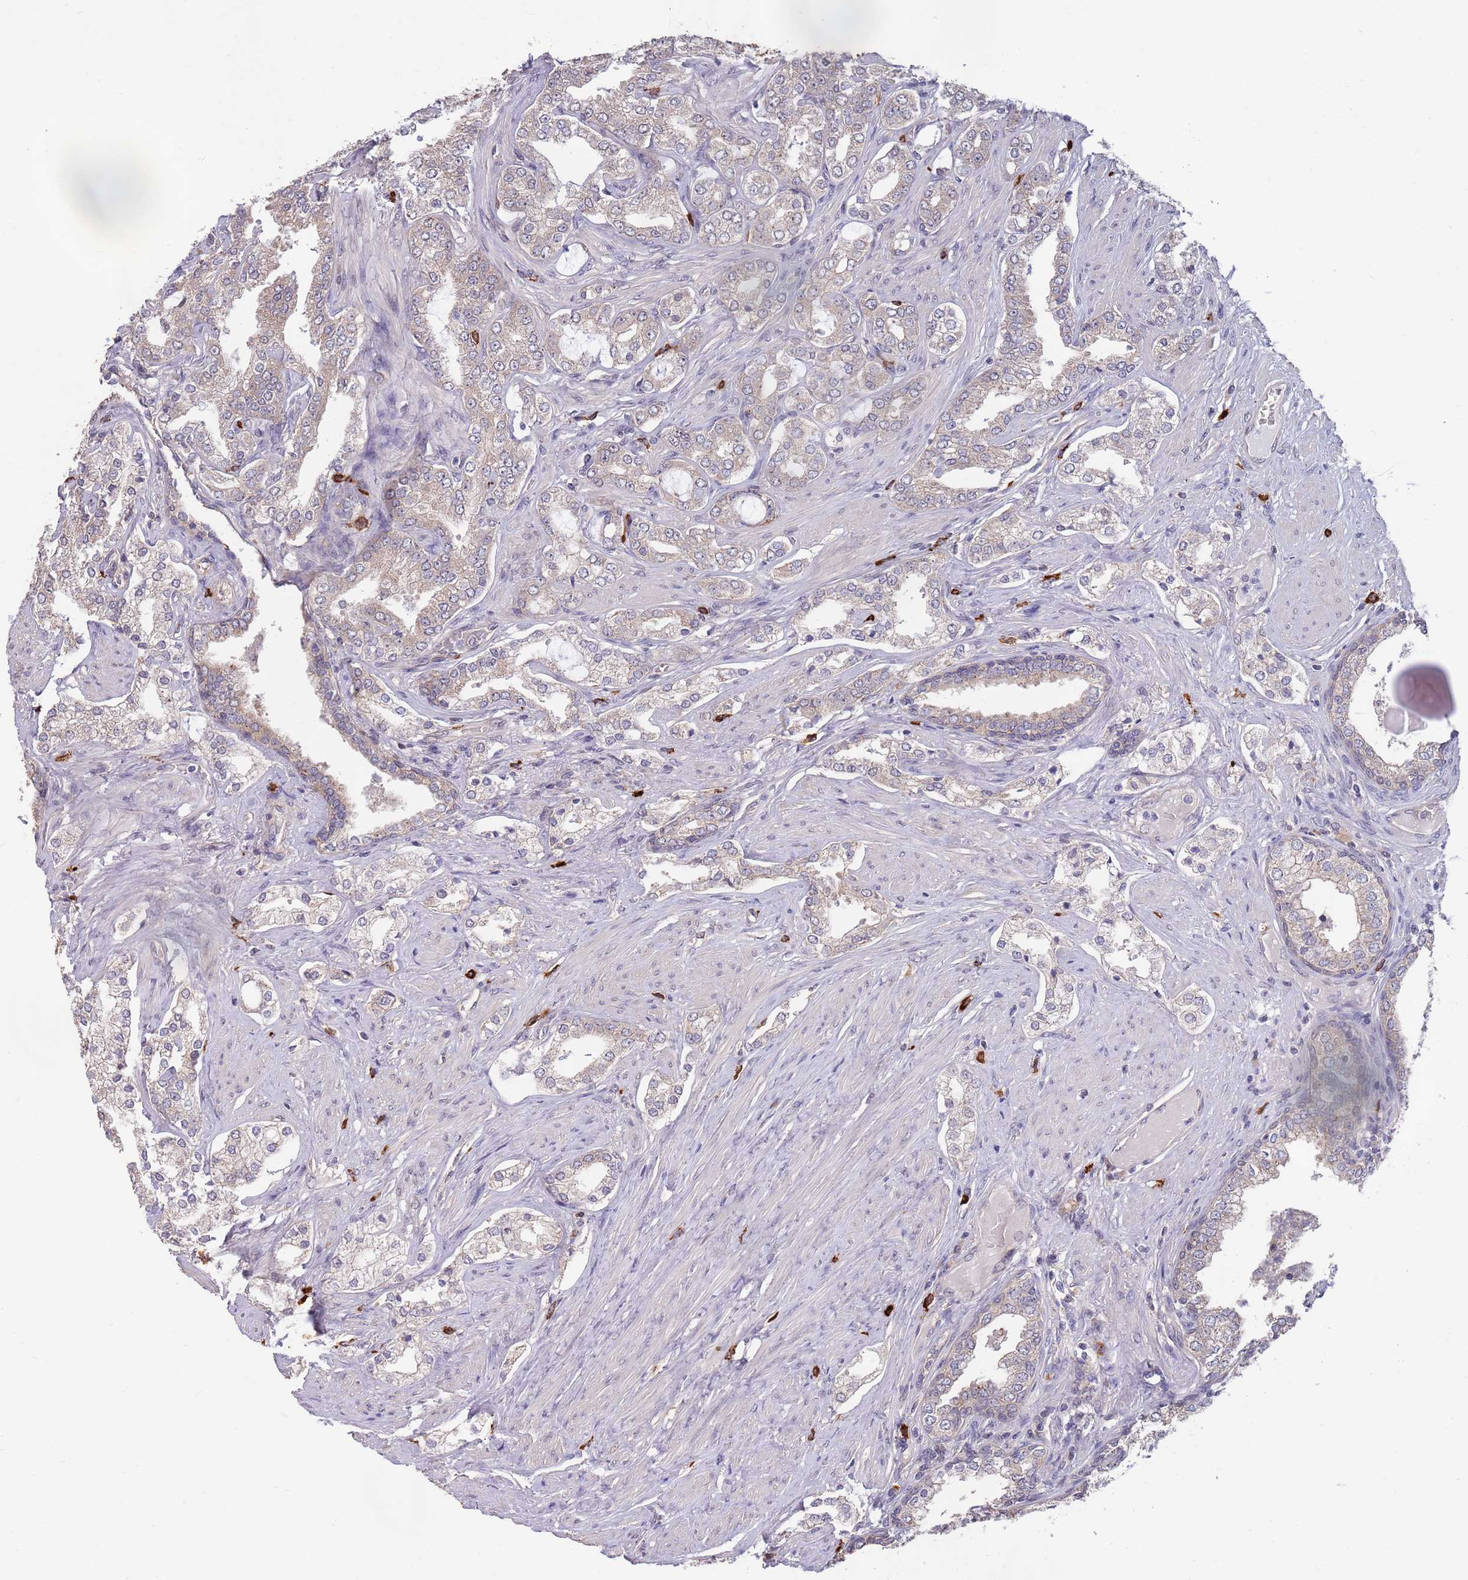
{"staining": {"intensity": "weak", "quantity": ">75%", "location": "cytoplasmic/membranous"}, "tissue": "prostate cancer", "cell_type": "Tumor cells", "image_type": "cancer", "snomed": [{"axis": "morphology", "description": "Adenocarcinoma, High grade"}, {"axis": "topography", "description": "Prostate"}], "caption": "Brown immunohistochemical staining in prostate cancer (high-grade adenocarcinoma) displays weak cytoplasmic/membranous staining in about >75% of tumor cells.", "gene": "MARVELD2", "patient": {"sex": "male", "age": 71}}